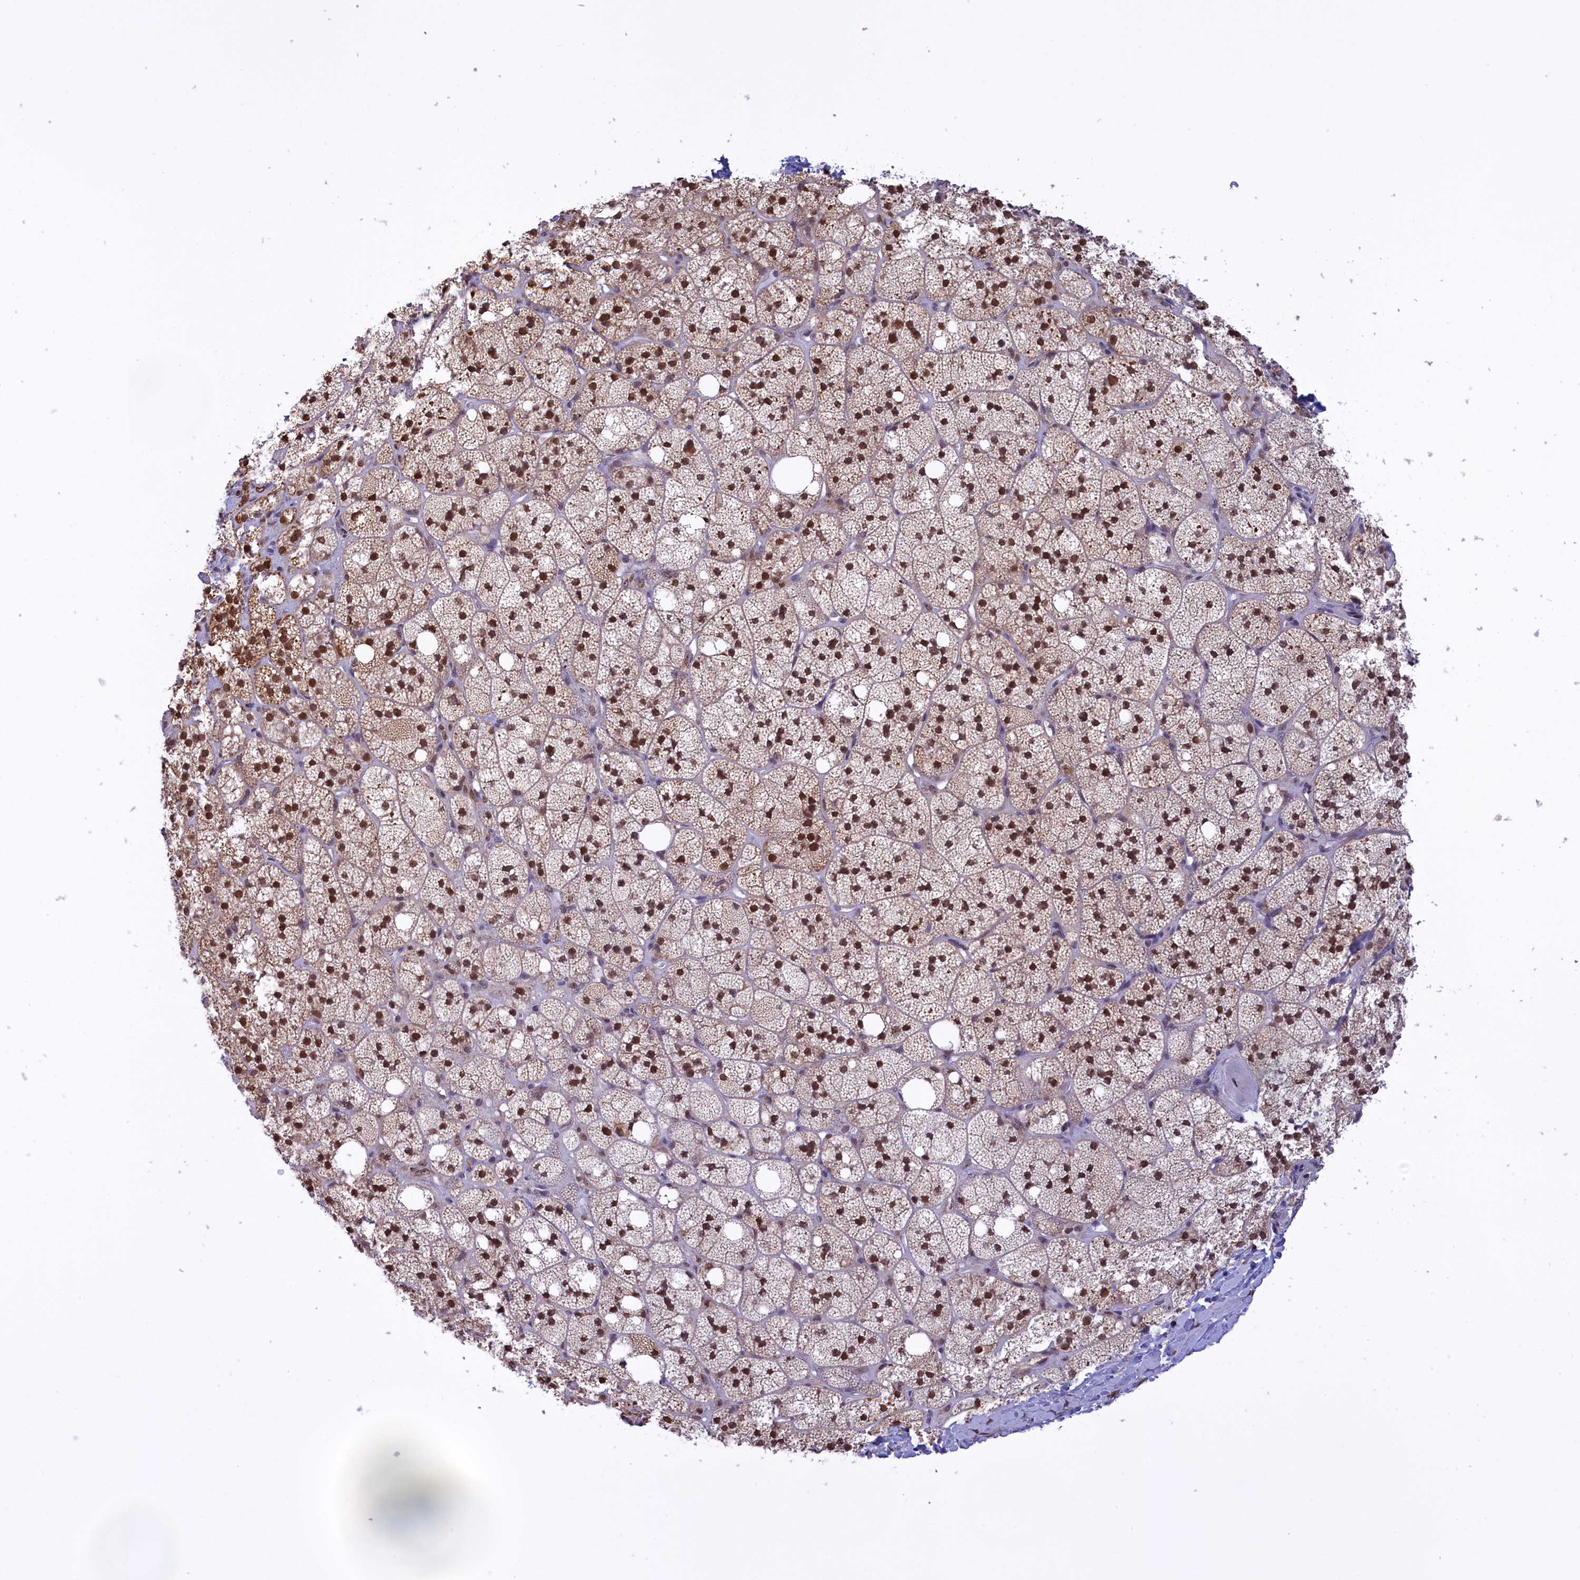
{"staining": {"intensity": "strong", "quantity": ">75%", "location": "cytoplasmic/membranous,nuclear"}, "tissue": "adrenal gland", "cell_type": "Glandular cells", "image_type": "normal", "snomed": [{"axis": "morphology", "description": "Normal tissue, NOS"}, {"axis": "topography", "description": "Adrenal gland"}], "caption": "Immunohistochemical staining of normal human adrenal gland shows high levels of strong cytoplasmic/membranous,nuclear expression in about >75% of glandular cells.", "gene": "IZUMO2", "patient": {"sex": "male", "age": 61}}